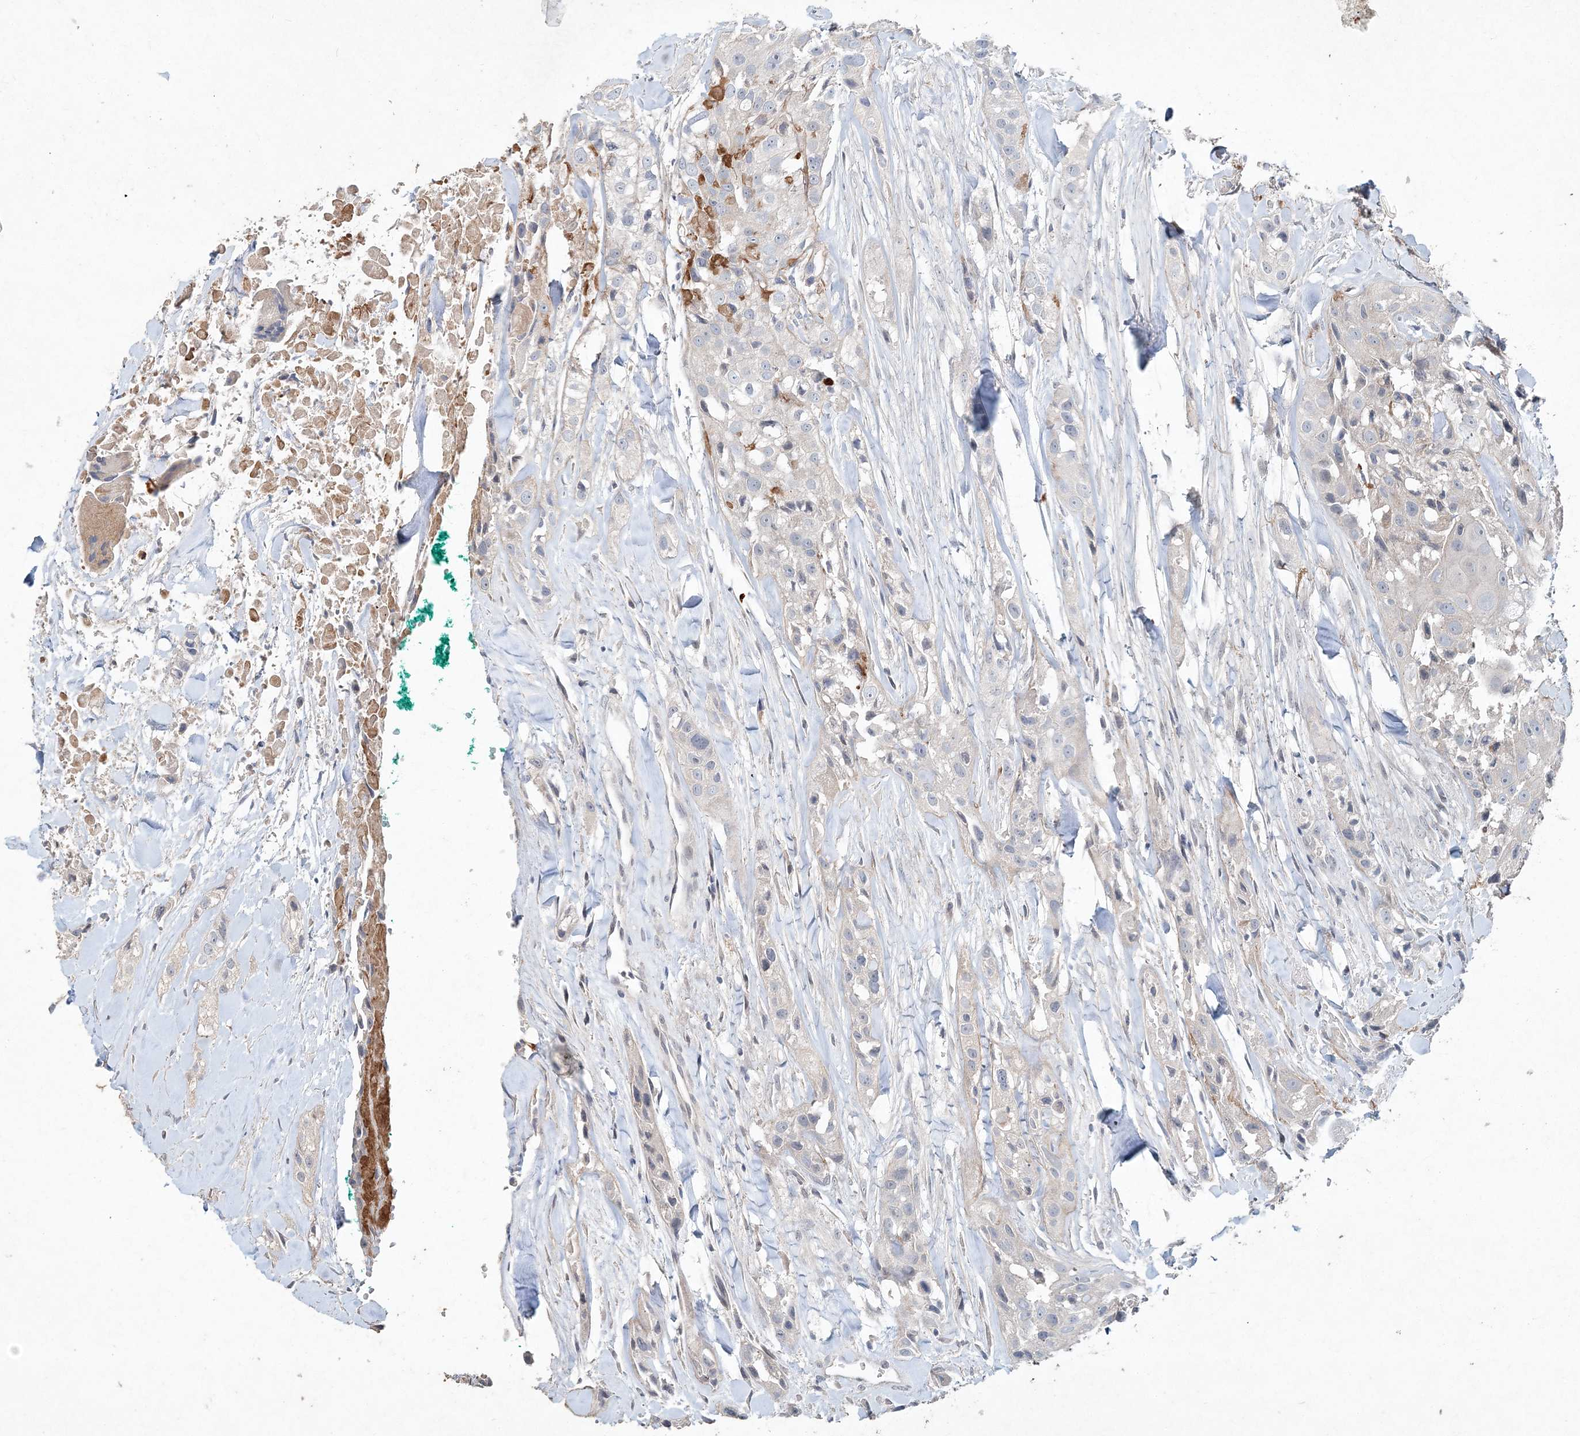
{"staining": {"intensity": "moderate", "quantity": "<25%", "location": "cytoplasmic/membranous"}, "tissue": "head and neck cancer", "cell_type": "Tumor cells", "image_type": "cancer", "snomed": [{"axis": "morphology", "description": "Normal tissue, NOS"}, {"axis": "morphology", "description": "Squamous cell carcinoma, NOS"}, {"axis": "topography", "description": "Skeletal muscle"}, {"axis": "topography", "description": "Head-Neck"}], "caption": "Head and neck cancer (squamous cell carcinoma) tissue reveals moderate cytoplasmic/membranous staining in approximately <25% of tumor cells", "gene": "DNAH5", "patient": {"sex": "male", "age": 51}}